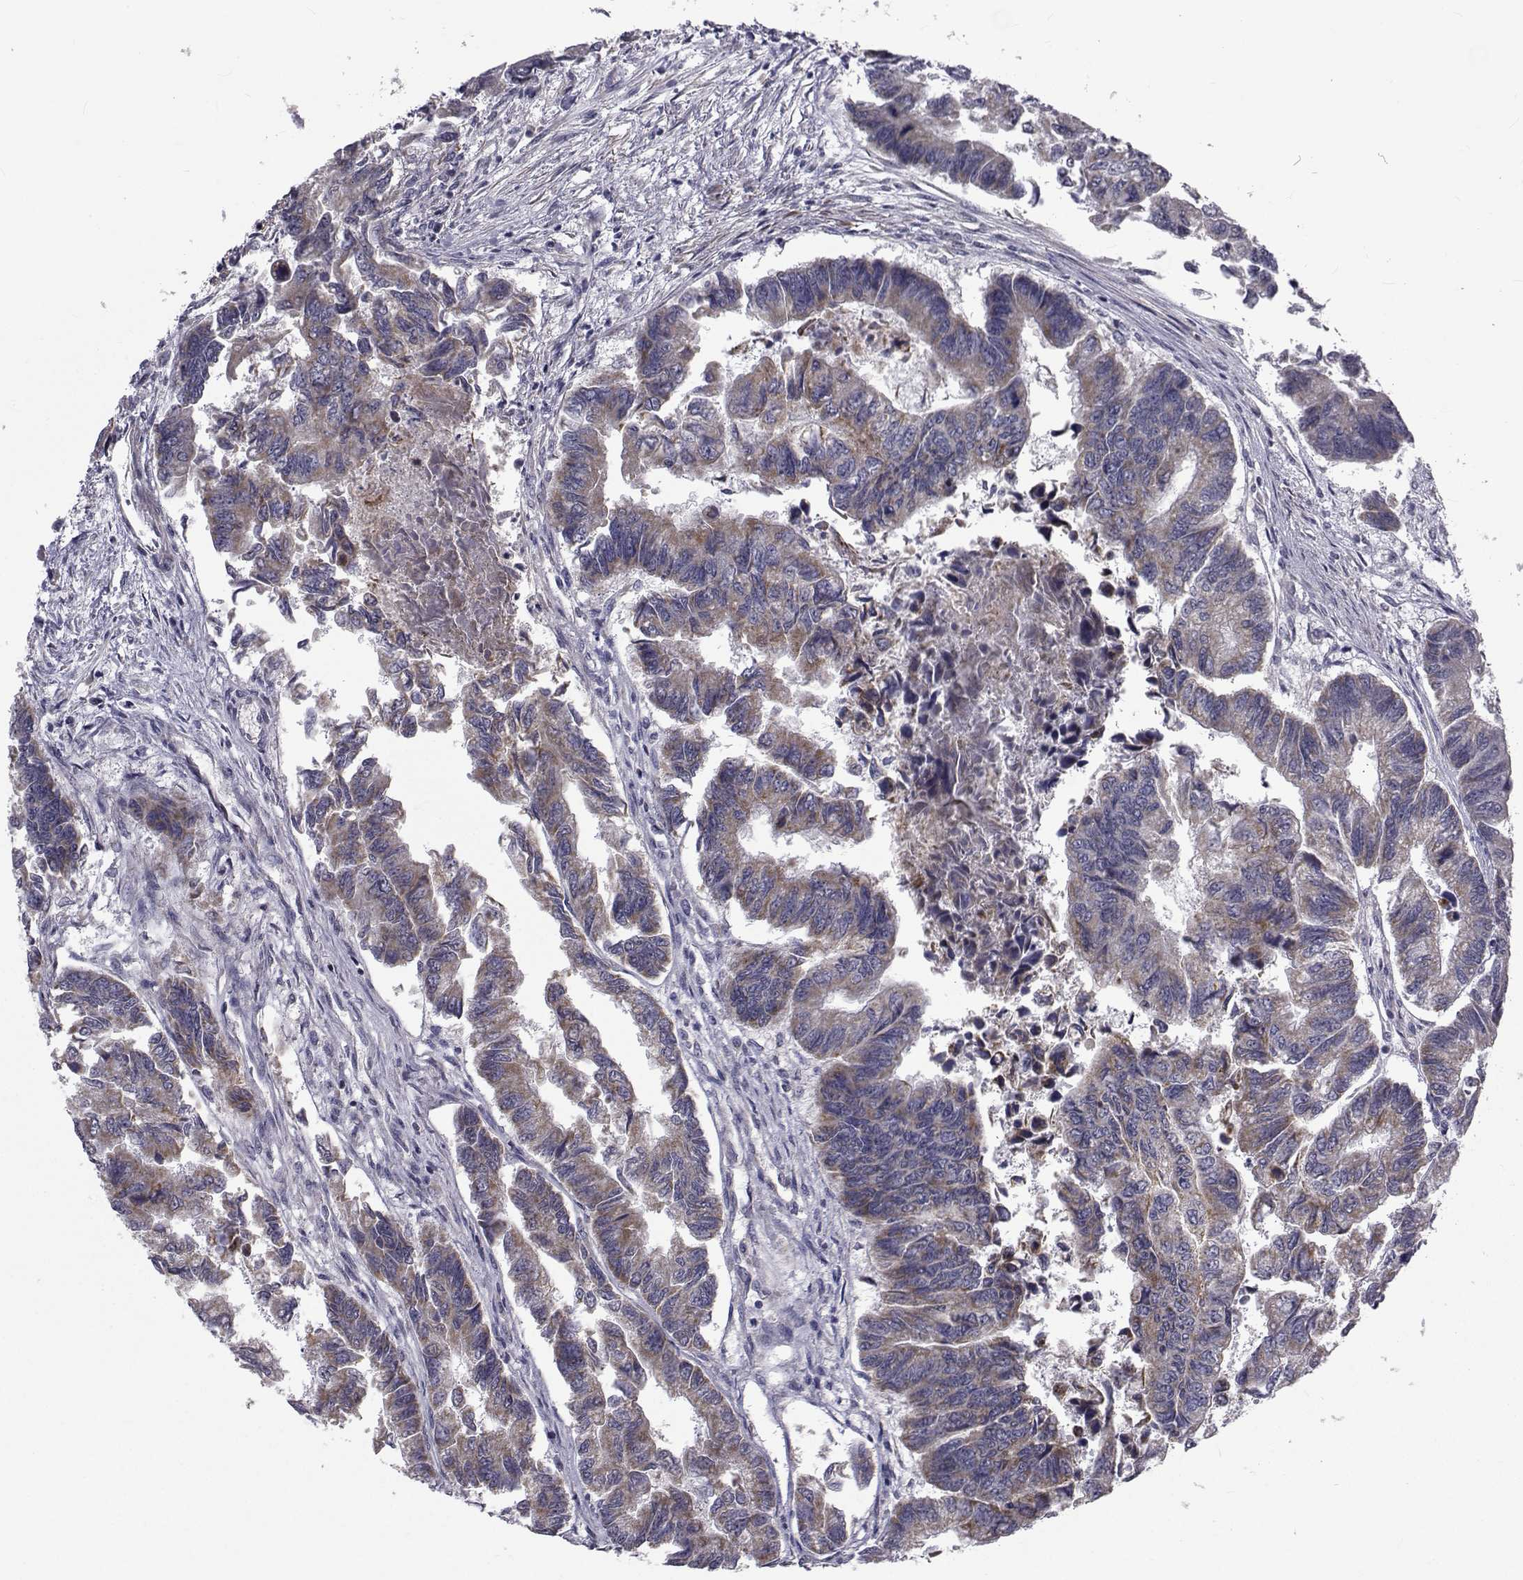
{"staining": {"intensity": "moderate", "quantity": "<25%", "location": "cytoplasmic/membranous"}, "tissue": "colorectal cancer", "cell_type": "Tumor cells", "image_type": "cancer", "snomed": [{"axis": "morphology", "description": "Adenocarcinoma, NOS"}, {"axis": "topography", "description": "Colon"}], "caption": "DAB immunohistochemical staining of human colorectal adenocarcinoma demonstrates moderate cytoplasmic/membranous protein positivity in approximately <25% of tumor cells. (Stains: DAB (3,3'-diaminobenzidine) in brown, nuclei in blue, Microscopy: brightfield microscopy at high magnification).", "gene": "CFAP74", "patient": {"sex": "female", "age": 65}}